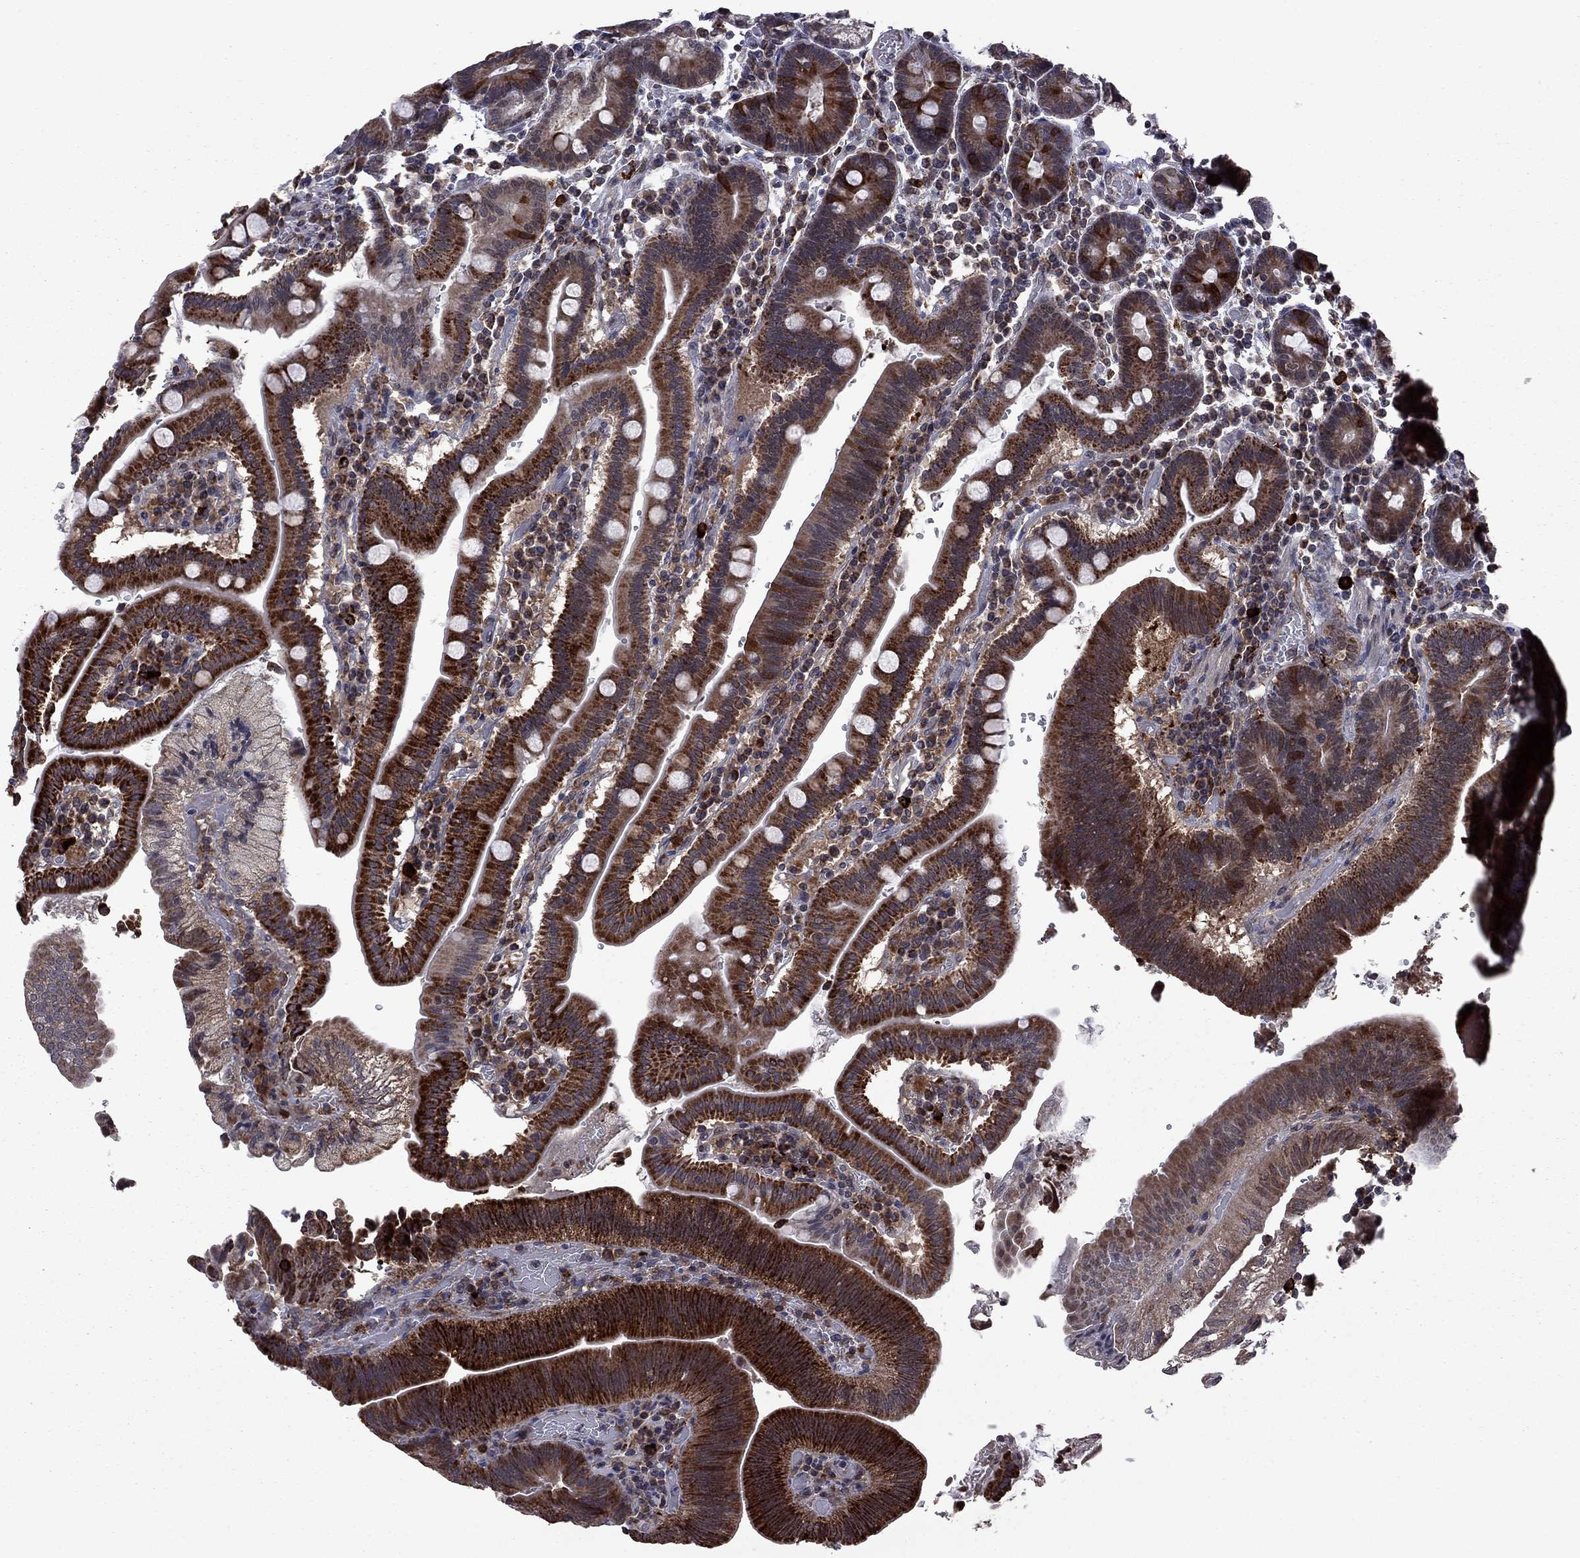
{"staining": {"intensity": "strong", "quantity": ">75%", "location": "cytoplasmic/membranous"}, "tissue": "duodenum", "cell_type": "Glandular cells", "image_type": "normal", "snomed": [{"axis": "morphology", "description": "Normal tissue, NOS"}, {"axis": "topography", "description": "Duodenum"}], "caption": "A high-resolution histopathology image shows IHC staining of benign duodenum, which reveals strong cytoplasmic/membranous staining in approximately >75% of glandular cells.", "gene": "GPAA1", "patient": {"sex": "female", "age": 62}}